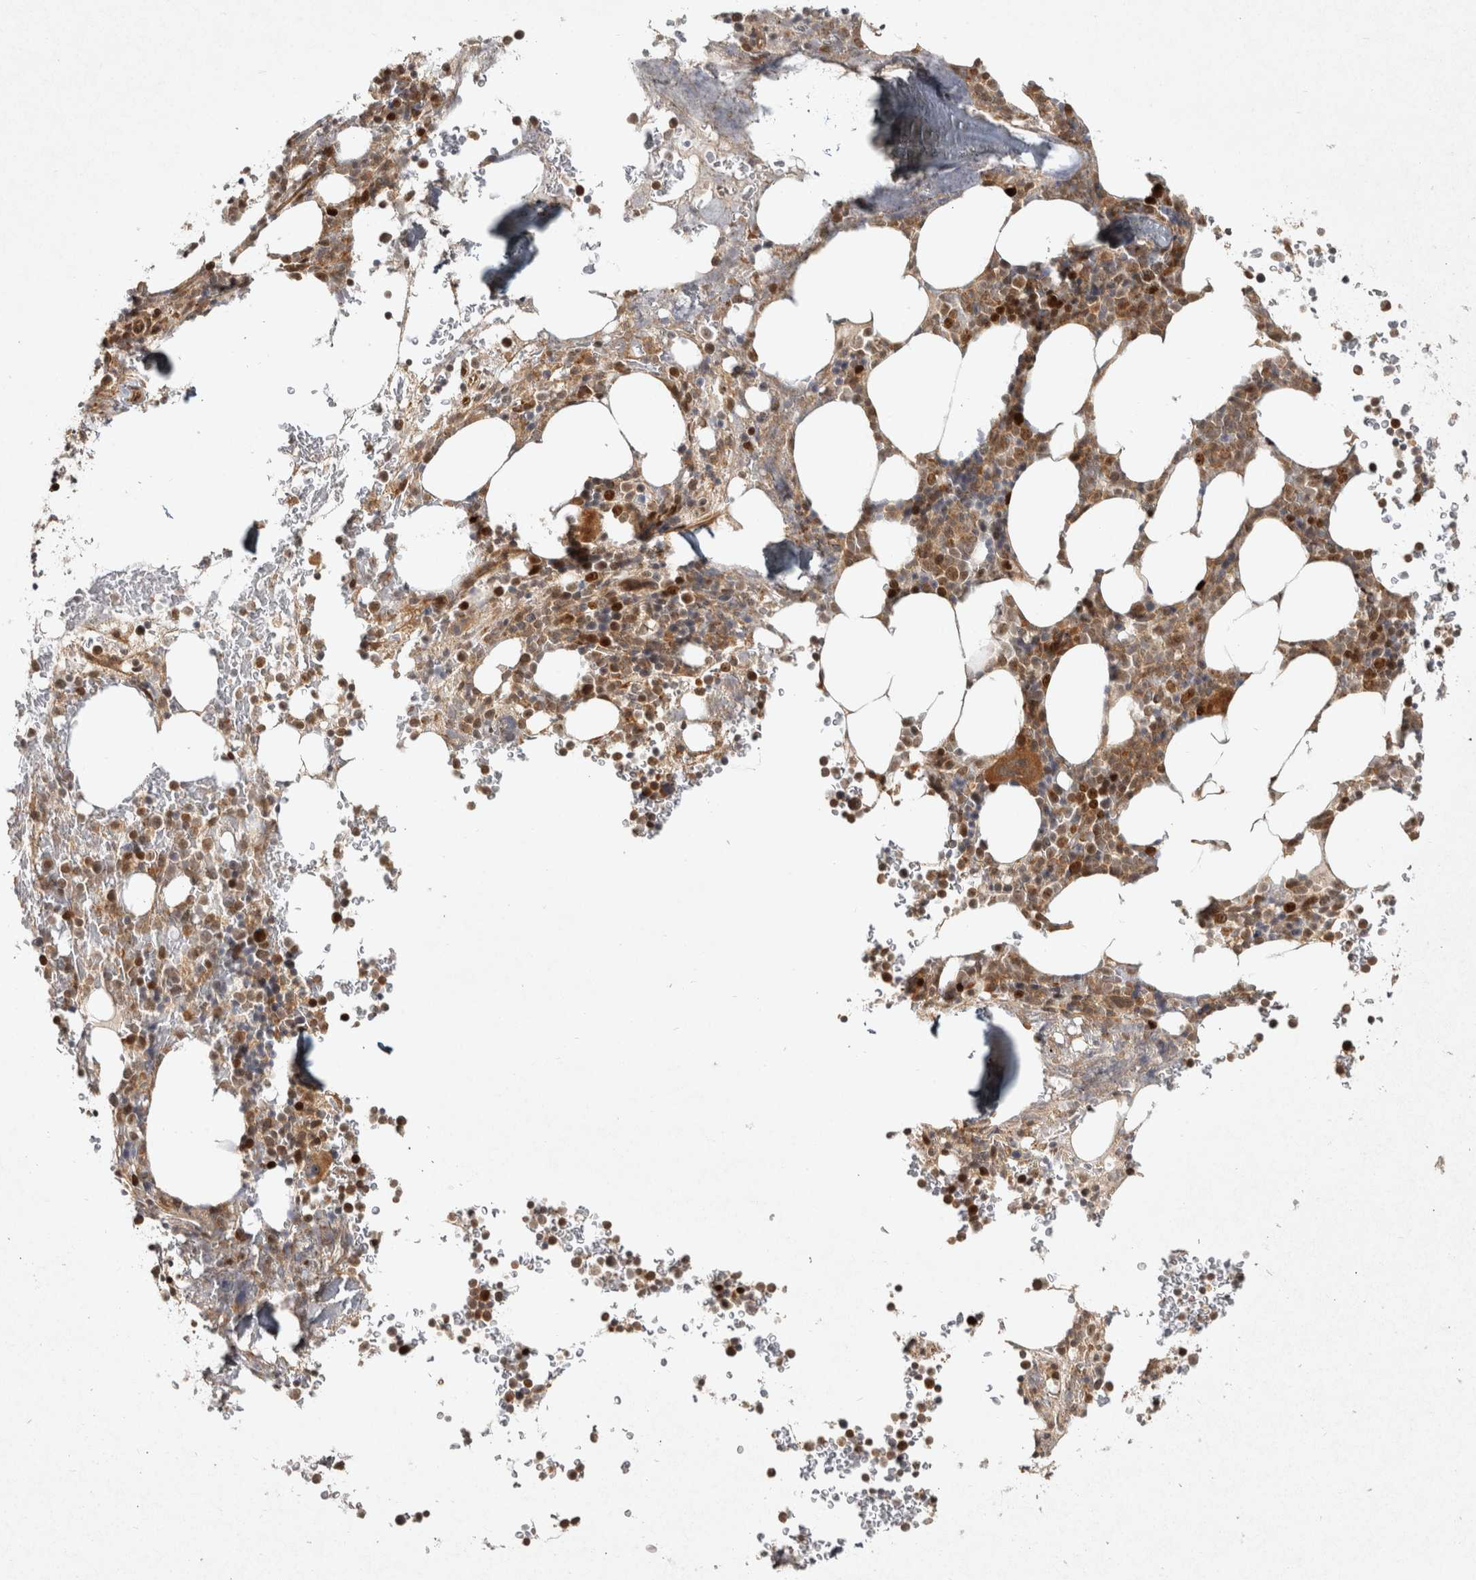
{"staining": {"intensity": "moderate", "quantity": ">75%", "location": "cytoplasmic/membranous,nuclear"}, "tissue": "bone marrow", "cell_type": "Hematopoietic cells", "image_type": "normal", "snomed": [{"axis": "morphology", "description": "Normal tissue, NOS"}, {"axis": "topography", "description": "Bone marrow"}], "caption": "Moderate cytoplasmic/membranous,nuclear expression is seen in approximately >75% of hematopoietic cells in benign bone marrow. (brown staining indicates protein expression, while blue staining denotes nuclei).", "gene": "CAMSAP2", "patient": {"sex": "male", "age": 58}}